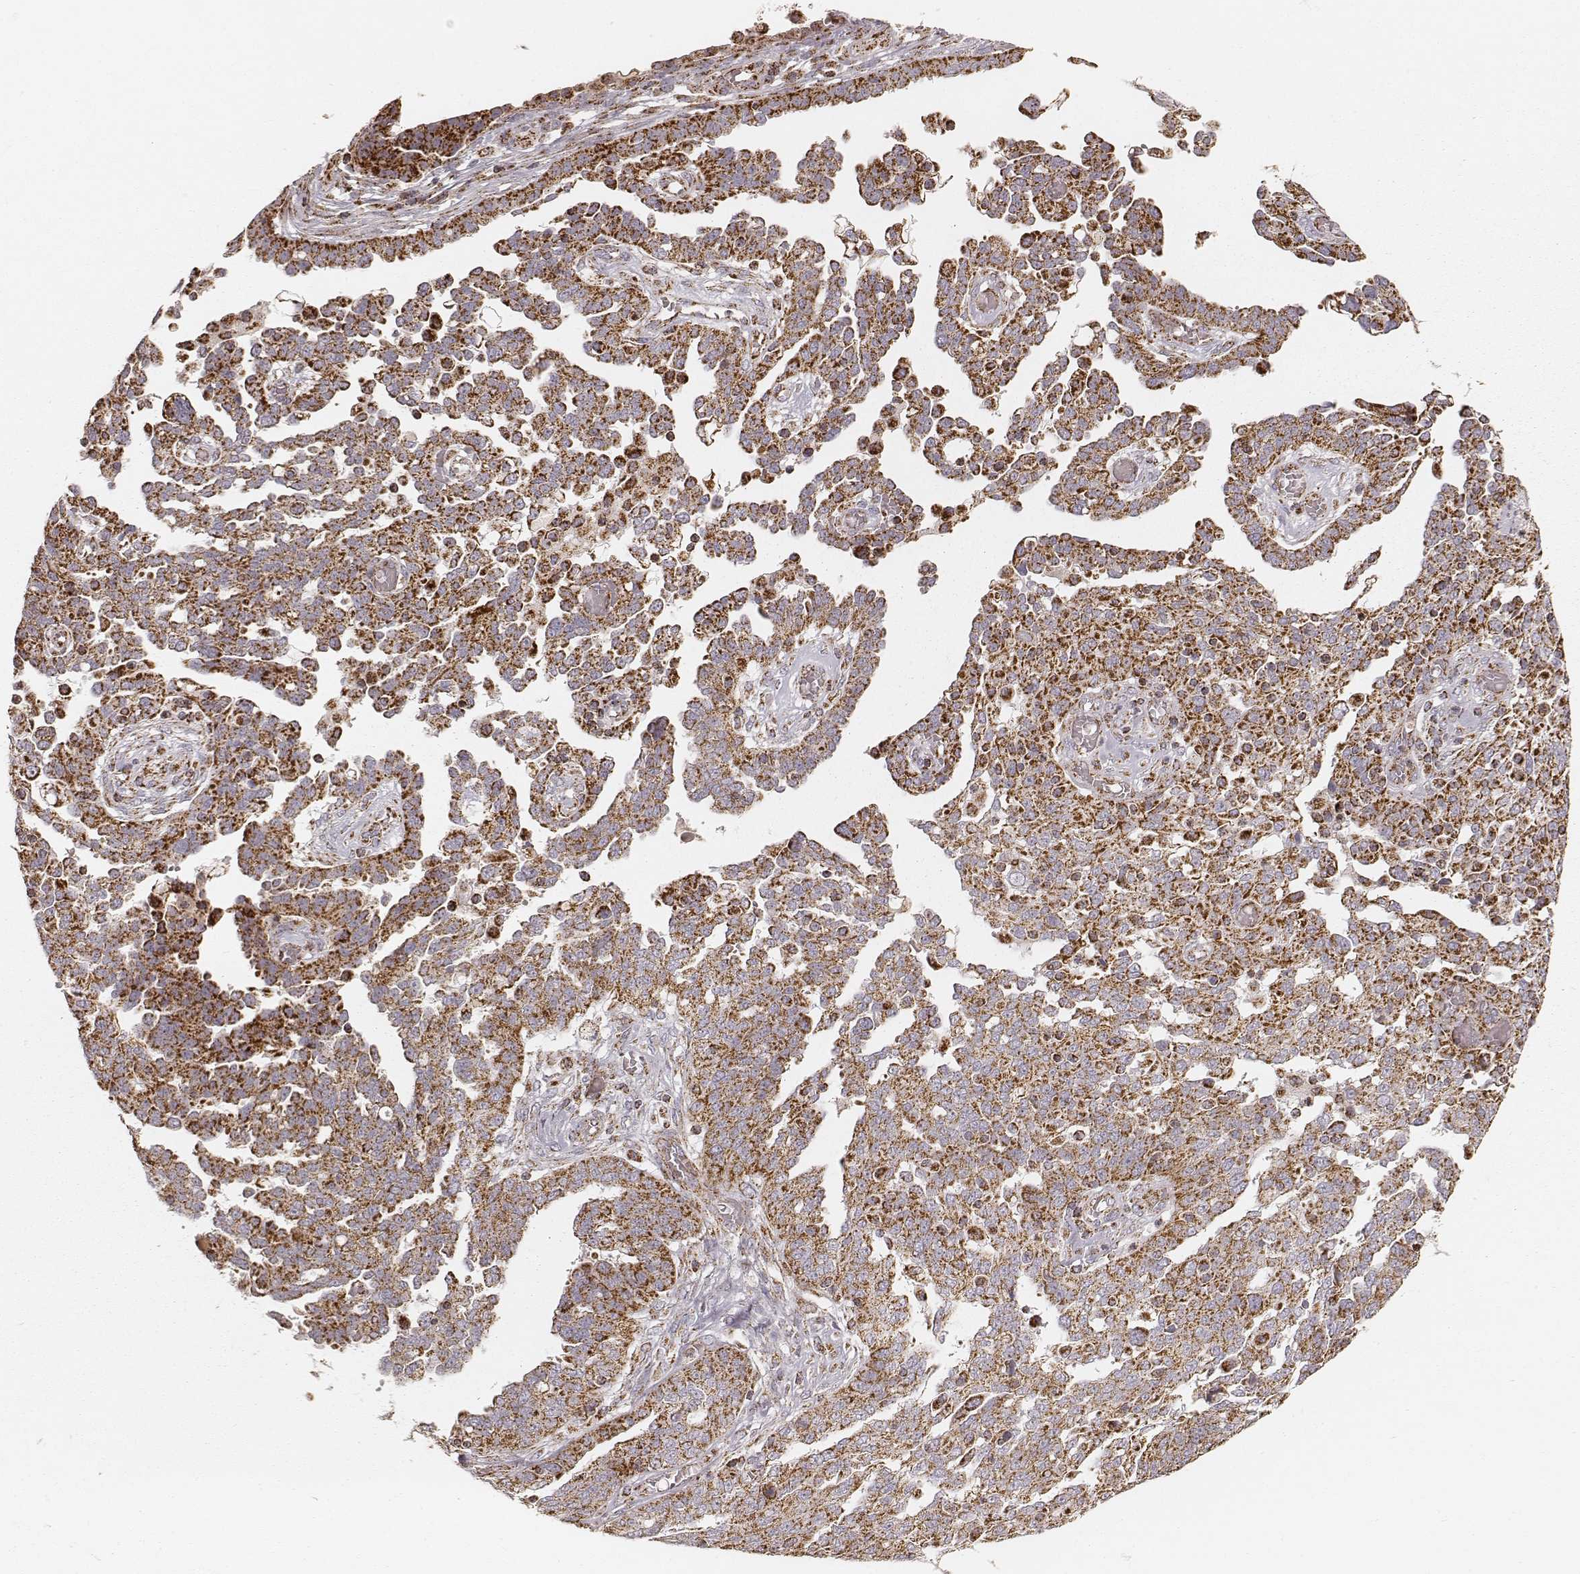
{"staining": {"intensity": "strong", "quantity": ">75%", "location": "cytoplasmic/membranous"}, "tissue": "ovarian cancer", "cell_type": "Tumor cells", "image_type": "cancer", "snomed": [{"axis": "morphology", "description": "Cystadenocarcinoma, serous, NOS"}, {"axis": "topography", "description": "Ovary"}], "caption": "Ovarian serous cystadenocarcinoma stained with a protein marker shows strong staining in tumor cells.", "gene": "CS", "patient": {"sex": "female", "age": 67}}